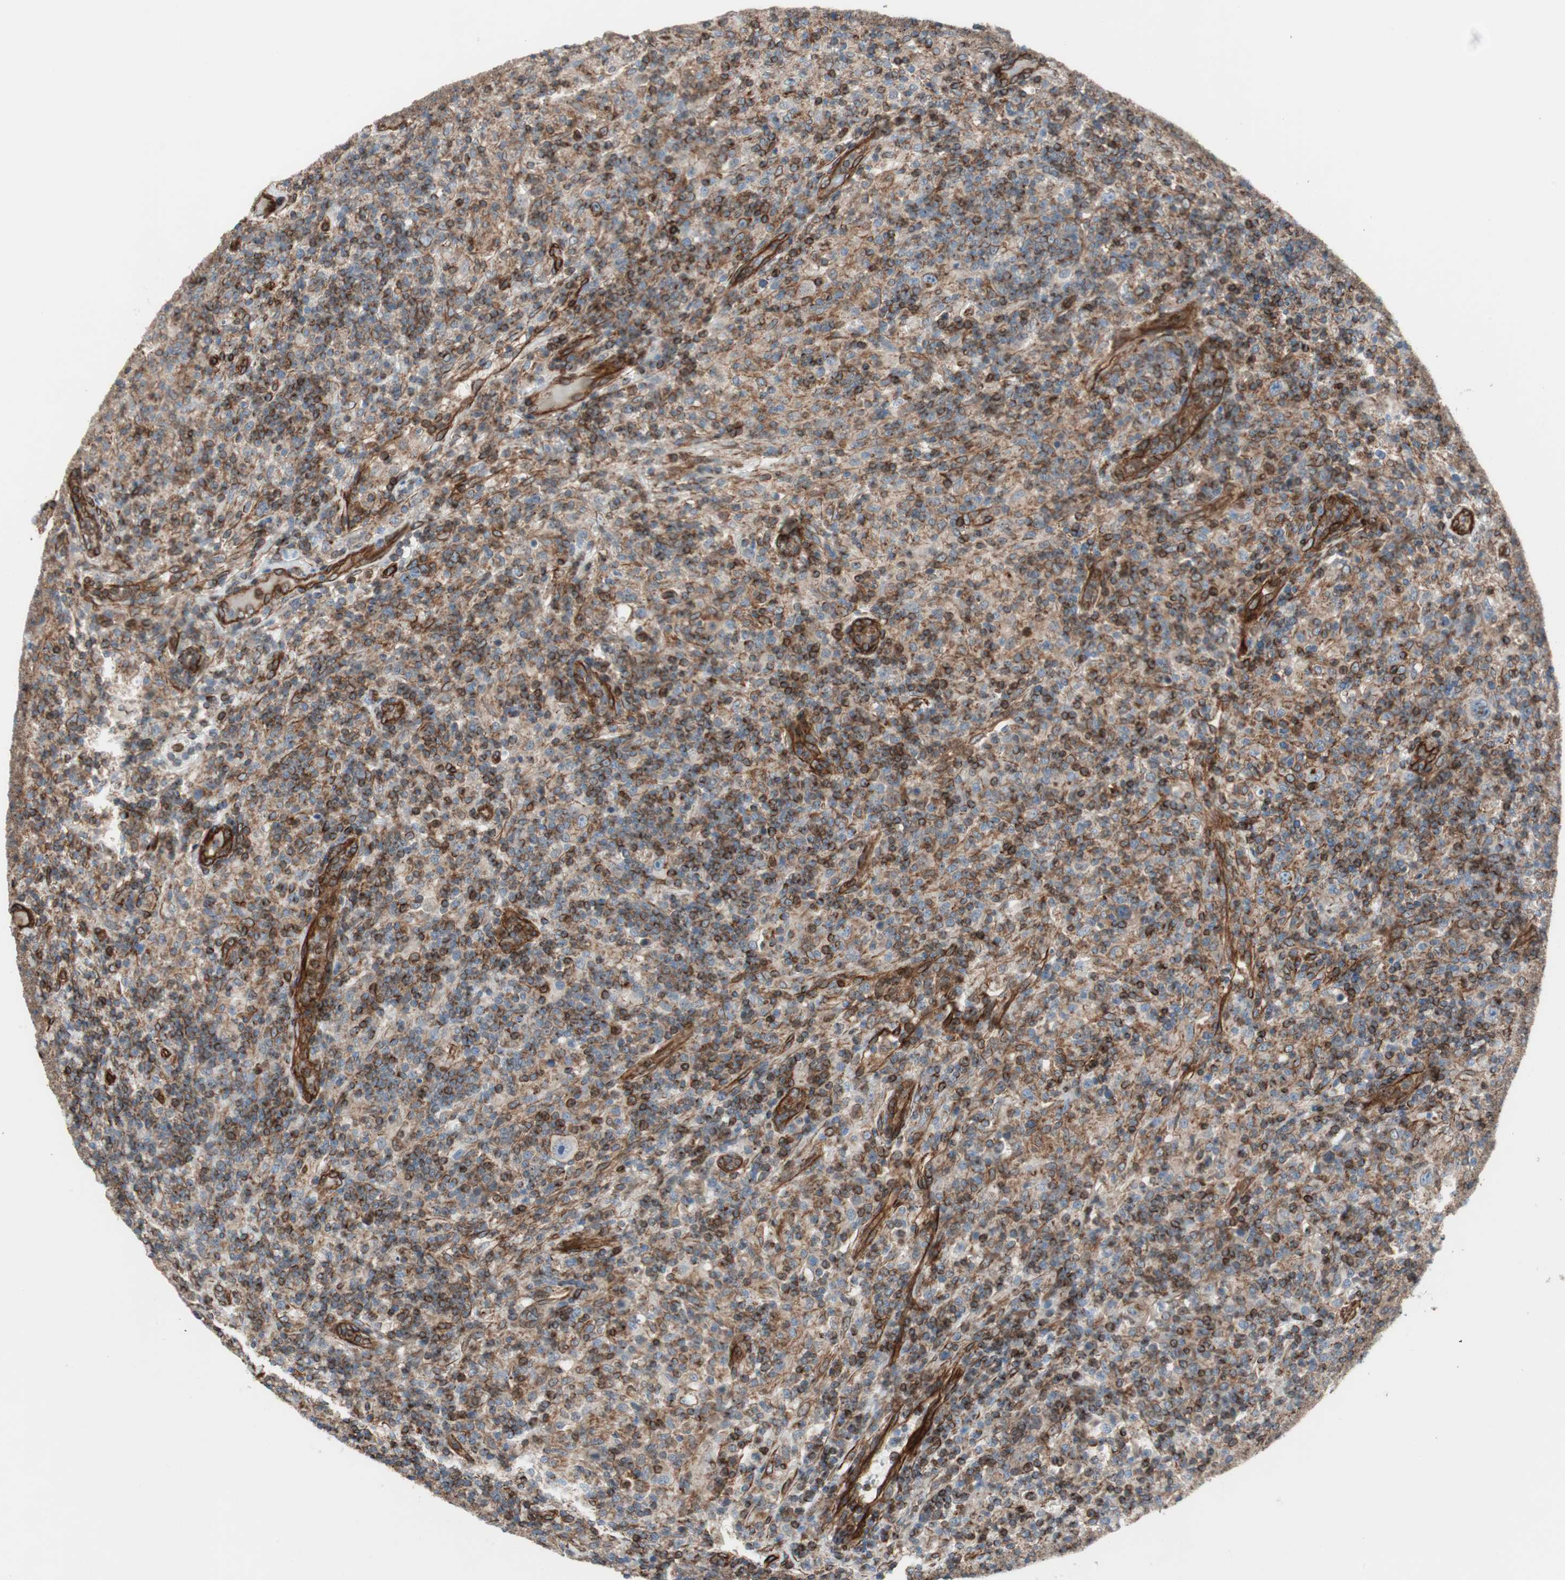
{"staining": {"intensity": "moderate", "quantity": ">75%", "location": "cytoplasmic/membranous"}, "tissue": "lymphoma", "cell_type": "Tumor cells", "image_type": "cancer", "snomed": [{"axis": "morphology", "description": "Hodgkin's disease, NOS"}, {"axis": "topography", "description": "Lymph node"}], "caption": "Immunohistochemical staining of human Hodgkin's disease shows medium levels of moderate cytoplasmic/membranous expression in about >75% of tumor cells. (Brightfield microscopy of DAB IHC at high magnification).", "gene": "TCTA", "patient": {"sex": "male", "age": 70}}